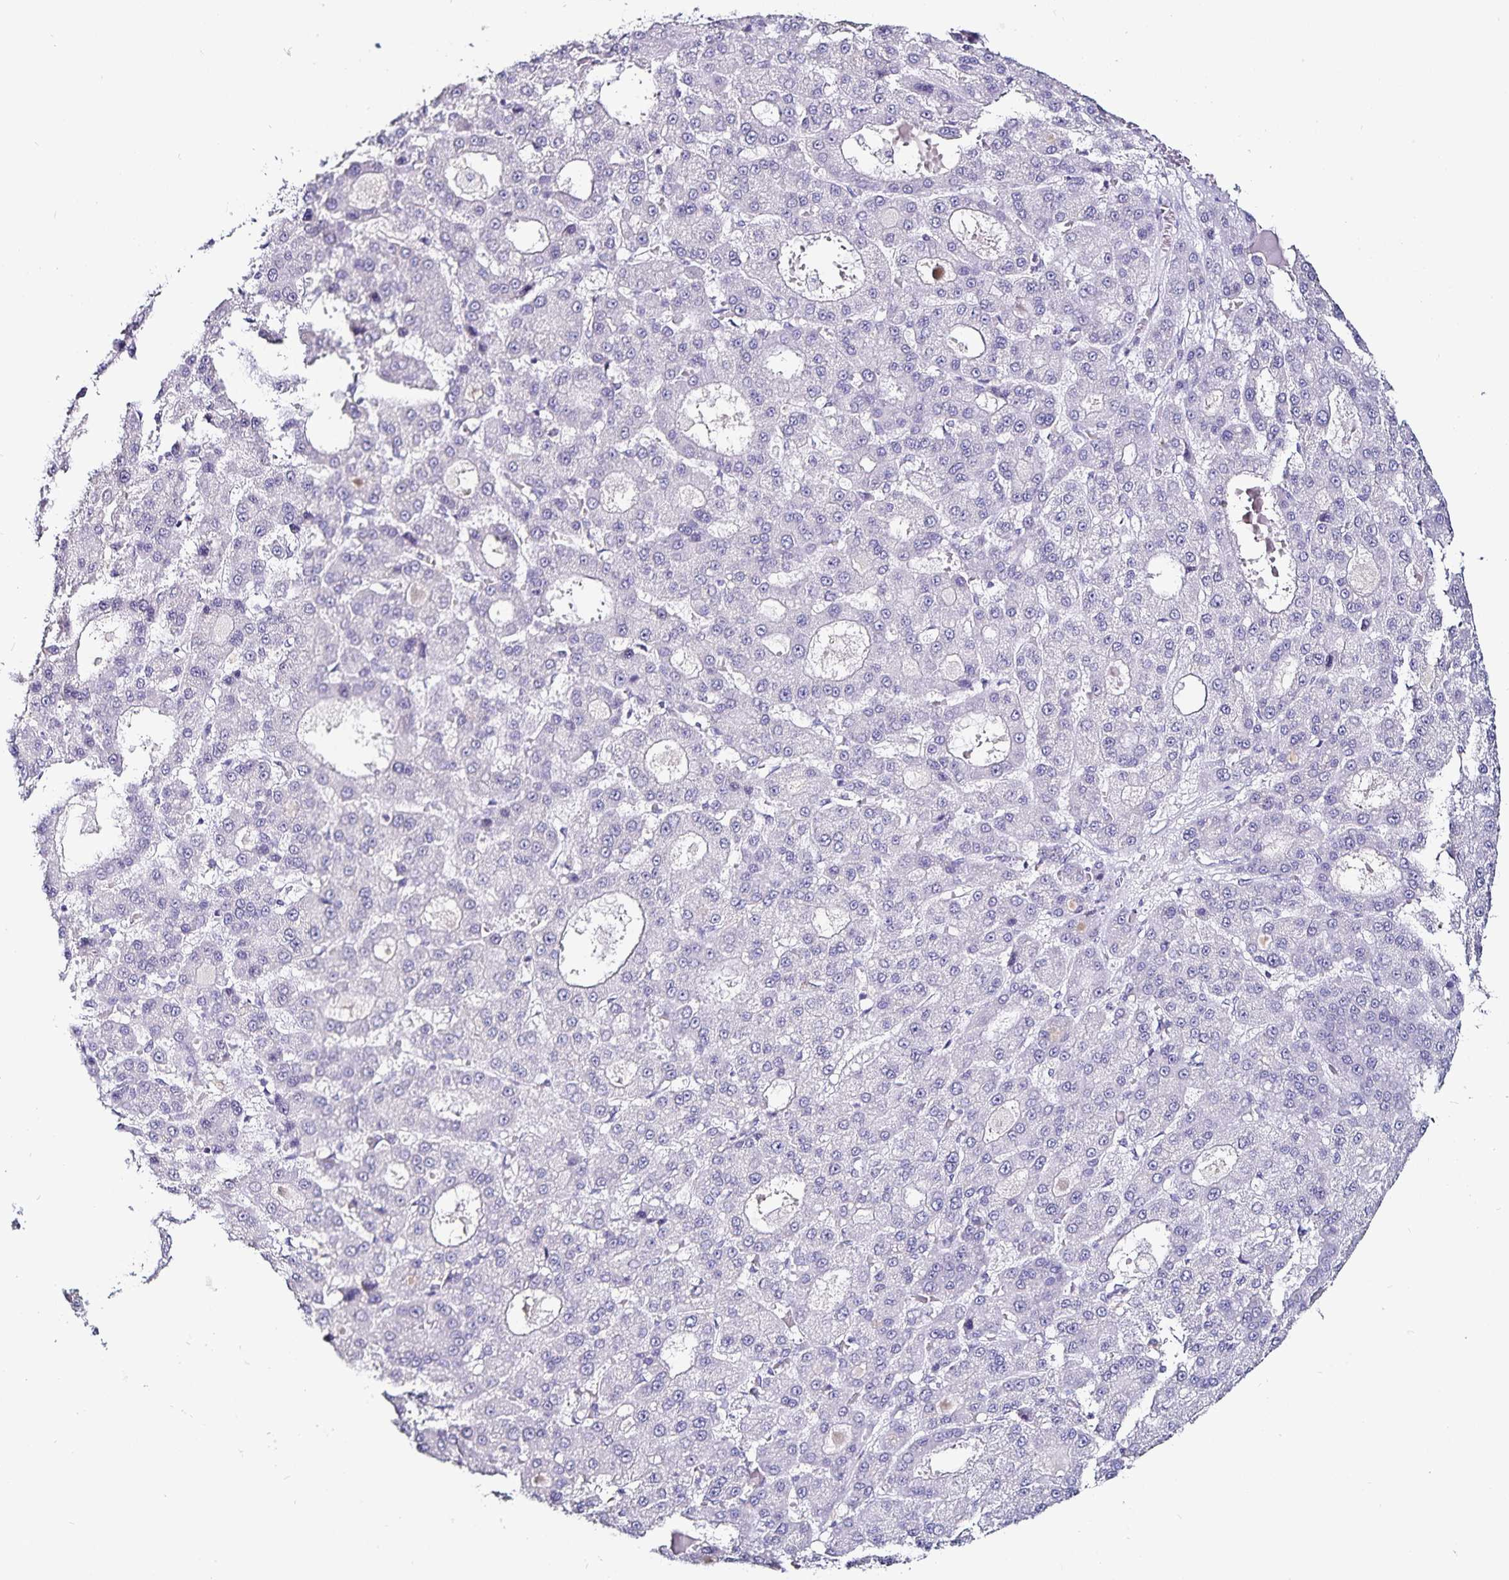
{"staining": {"intensity": "negative", "quantity": "none", "location": "none"}, "tissue": "liver cancer", "cell_type": "Tumor cells", "image_type": "cancer", "snomed": [{"axis": "morphology", "description": "Carcinoma, Hepatocellular, NOS"}, {"axis": "topography", "description": "Liver"}], "caption": "IHC of liver hepatocellular carcinoma exhibits no positivity in tumor cells. (Stains: DAB (3,3'-diaminobenzidine) immunohistochemistry with hematoxylin counter stain, Microscopy: brightfield microscopy at high magnification).", "gene": "TSPAN7", "patient": {"sex": "male", "age": 70}}